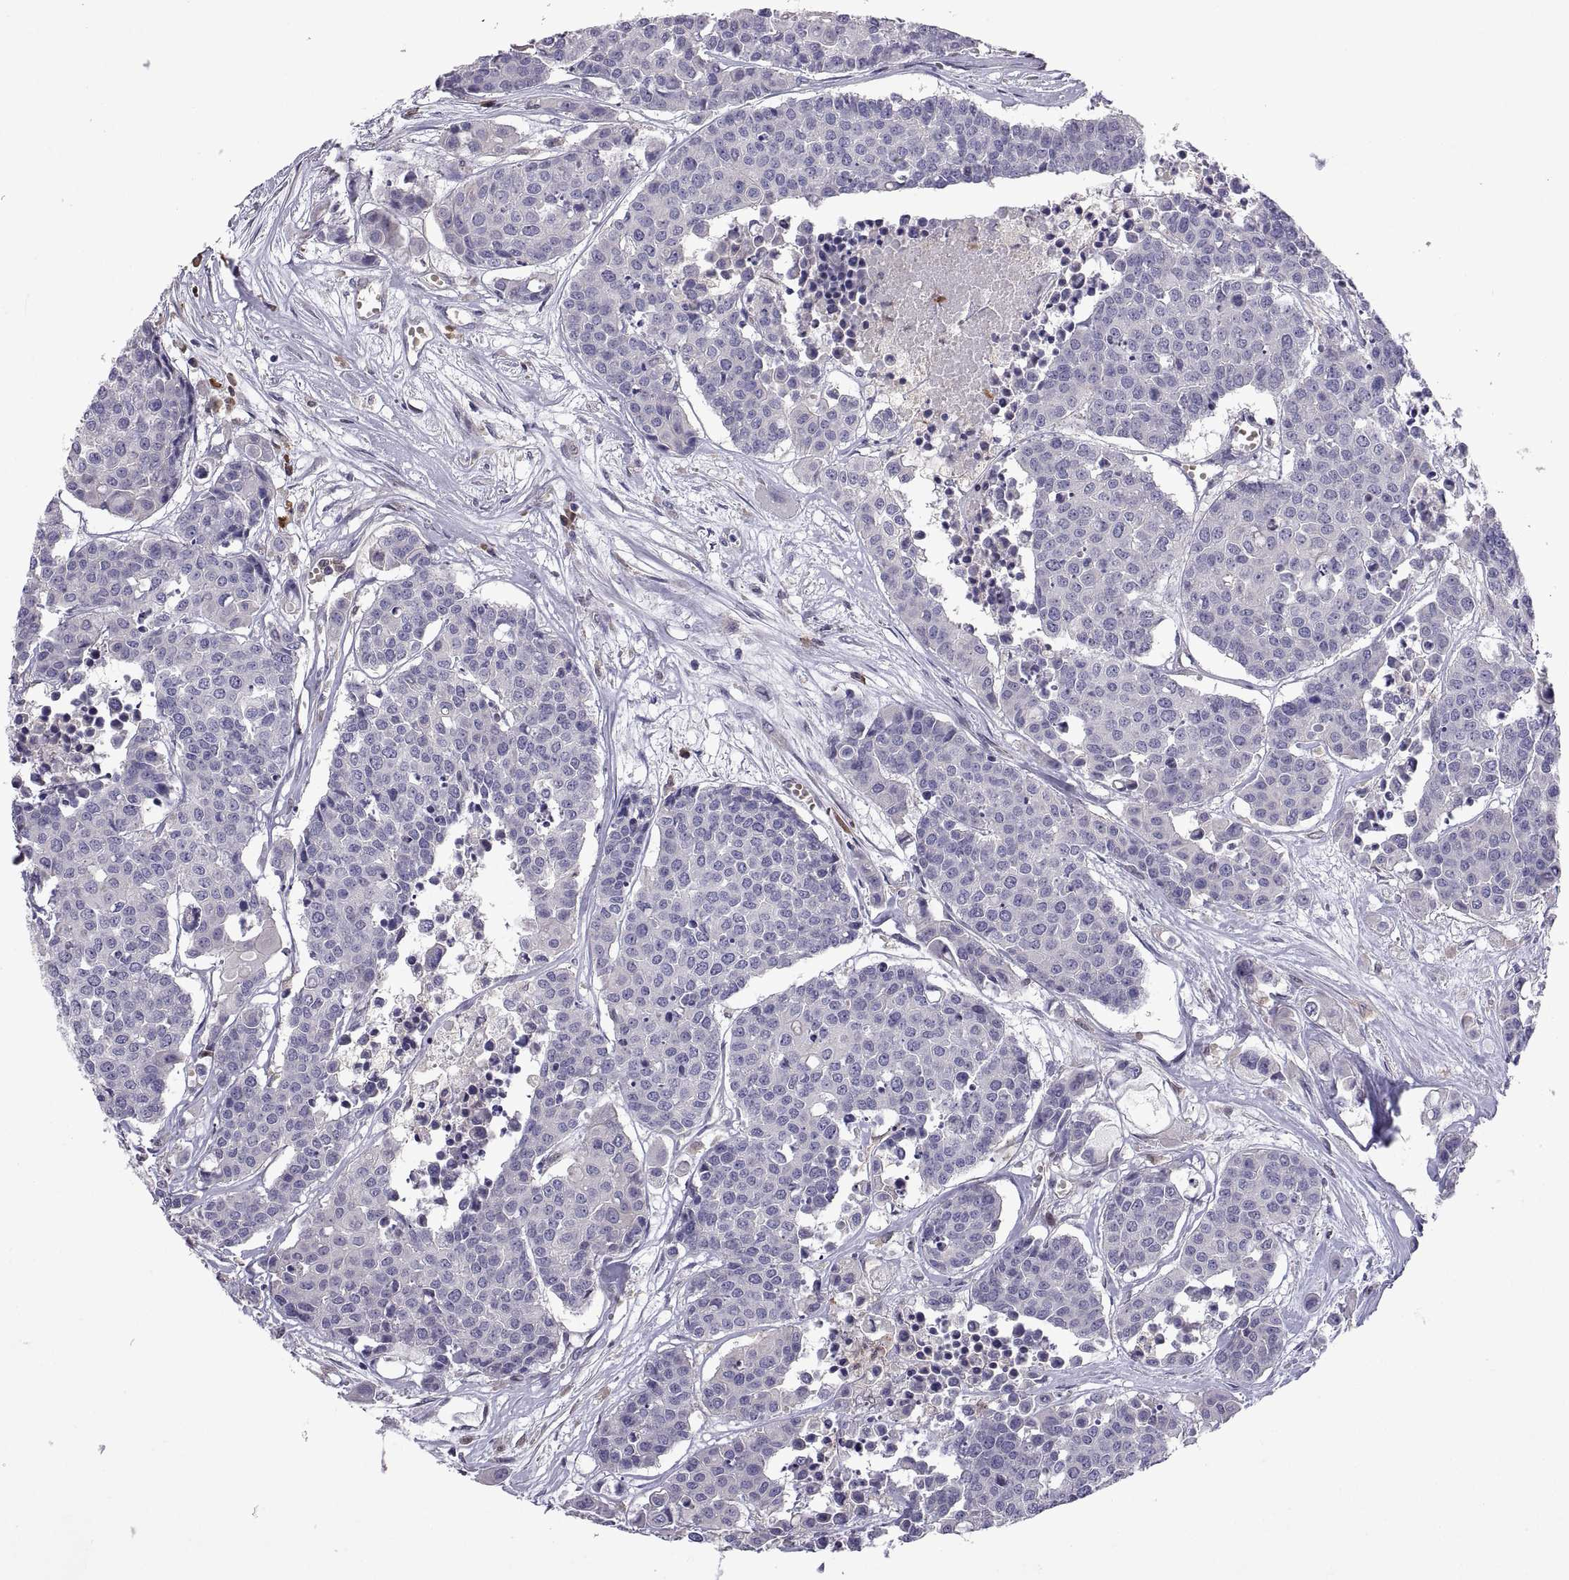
{"staining": {"intensity": "negative", "quantity": "none", "location": "none"}, "tissue": "carcinoid", "cell_type": "Tumor cells", "image_type": "cancer", "snomed": [{"axis": "morphology", "description": "Carcinoid, malignant, NOS"}, {"axis": "topography", "description": "Colon"}], "caption": "Tumor cells show no significant staining in carcinoid.", "gene": "DOK3", "patient": {"sex": "male", "age": 81}}